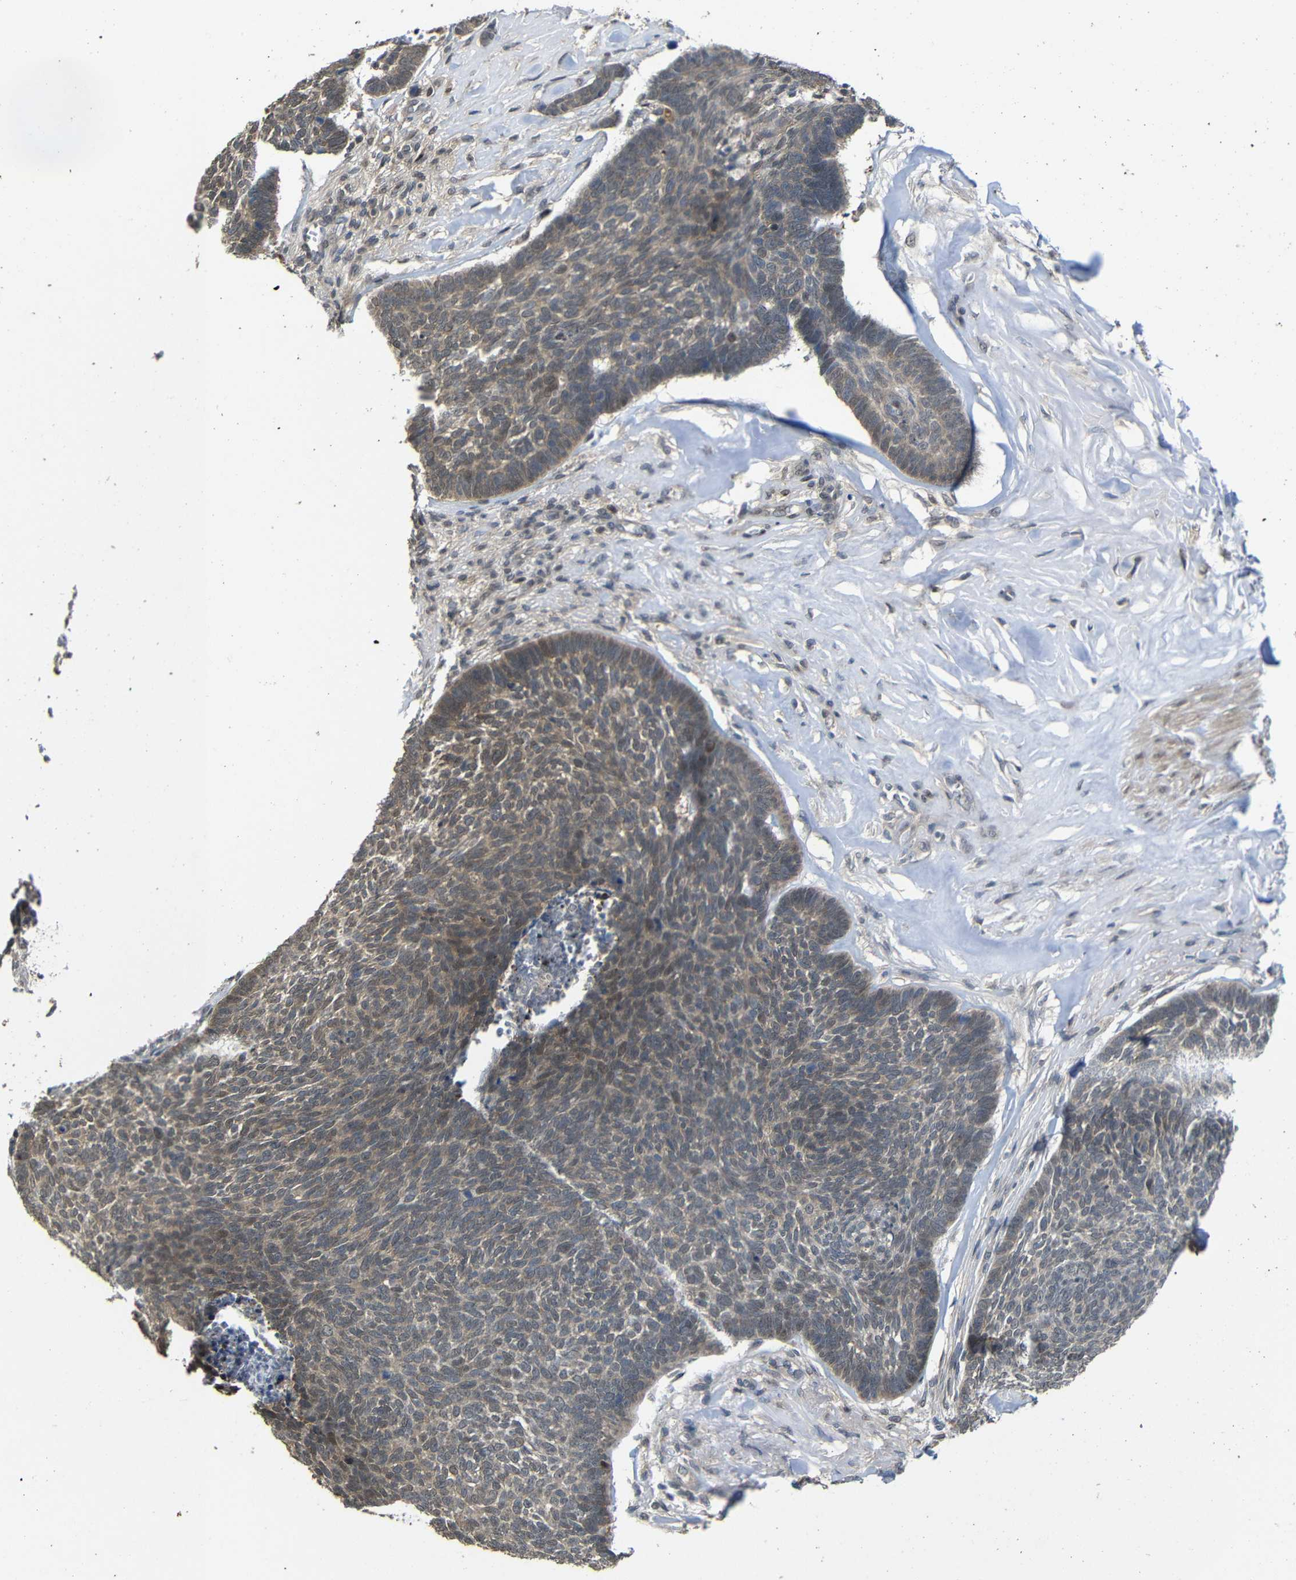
{"staining": {"intensity": "weak", "quantity": ">75%", "location": "cytoplasmic/membranous"}, "tissue": "skin cancer", "cell_type": "Tumor cells", "image_type": "cancer", "snomed": [{"axis": "morphology", "description": "Basal cell carcinoma"}, {"axis": "topography", "description": "Skin"}], "caption": "The photomicrograph displays a brown stain indicating the presence of a protein in the cytoplasmic/membranous of tumor cells in skin basal cell carcinoma. (DAB (3,3'-diaminobenzidine) IHC, brown staining for protein, blue staining for nuclei).", "gene": "ATG12", "patient": {"sex": "male", "age": 84}}